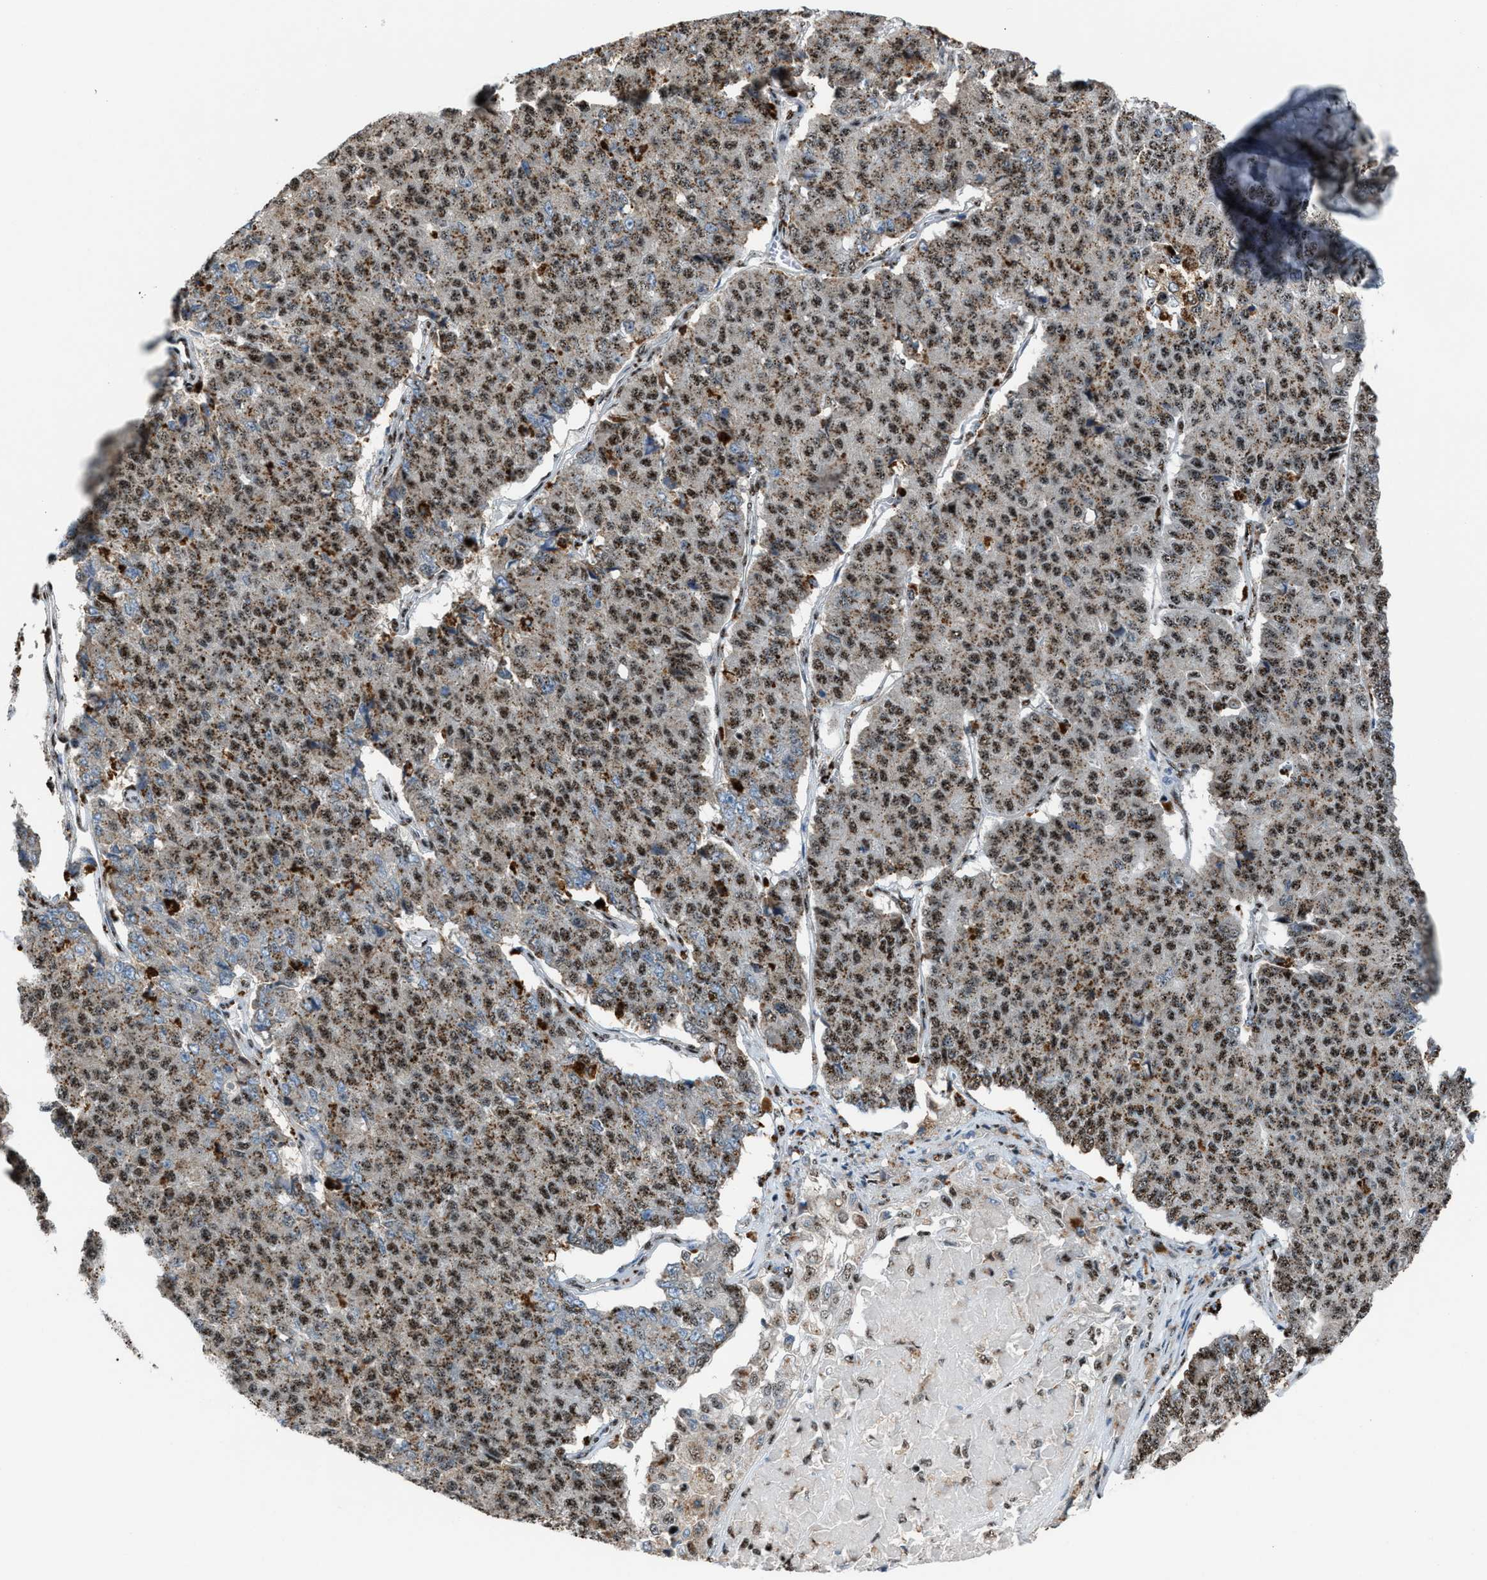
{"staining": {"intensity": "moderate", "quantity": ">75%", "location": "cytoplasmic/membranous,nuclear"}, "tissue": "pancreatic cancer", "cell_type": "Tumor cells", "image_type": "cancer", "snomed": [{"axis": "morphology", "description": "Adenocarcinoma, NOS"}, {"axis": "topography", "description": "Pancreas"}], "caption": "Pancreatic cancer stained with a protein marker demonstrates moderate staining in tumor cells.", "gene": "CENPP", "patient": {"sex": "male", "age": 50}}